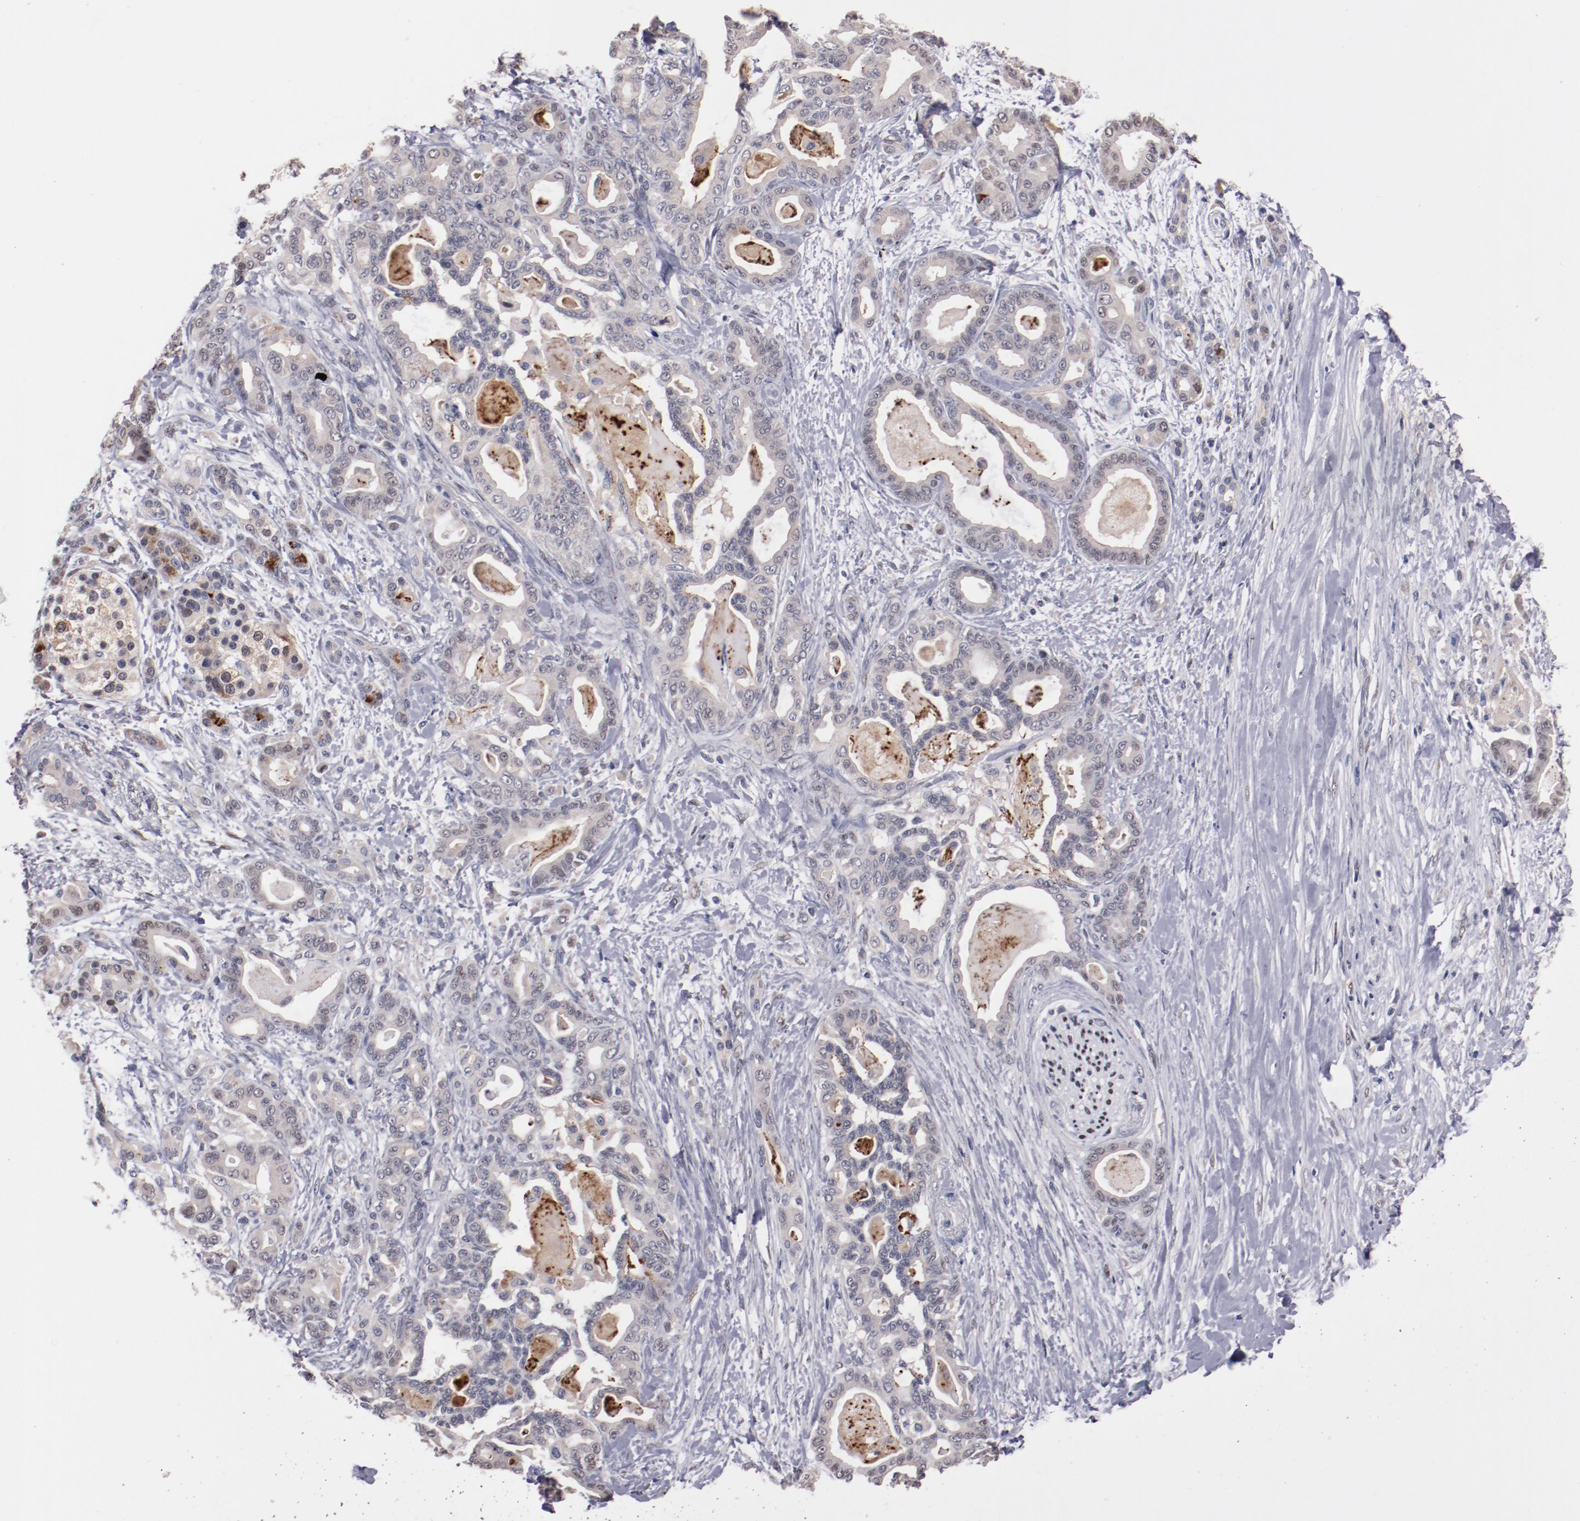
{"staining": {"intensity": "weak", "quantity": "<25%", "location": "cytoplasmic/membranous,nuclear"}, "tissue": "pancreatic cancer", "cell_type": "Tumor cells", "image_type": "cancer", "snomed": [{"axis": "morphology", "description": "Adenocarcinoma, NOS"}, {"axis": "topography", "description": "Pancreas"}], "caption": "Human pancreatic adenocarcinoma stained for a protein using immunohistochemistry reveals no staining in tumor cells.", "gene": "FAM81A", "patient": {"sex": "male", "age": 63}}